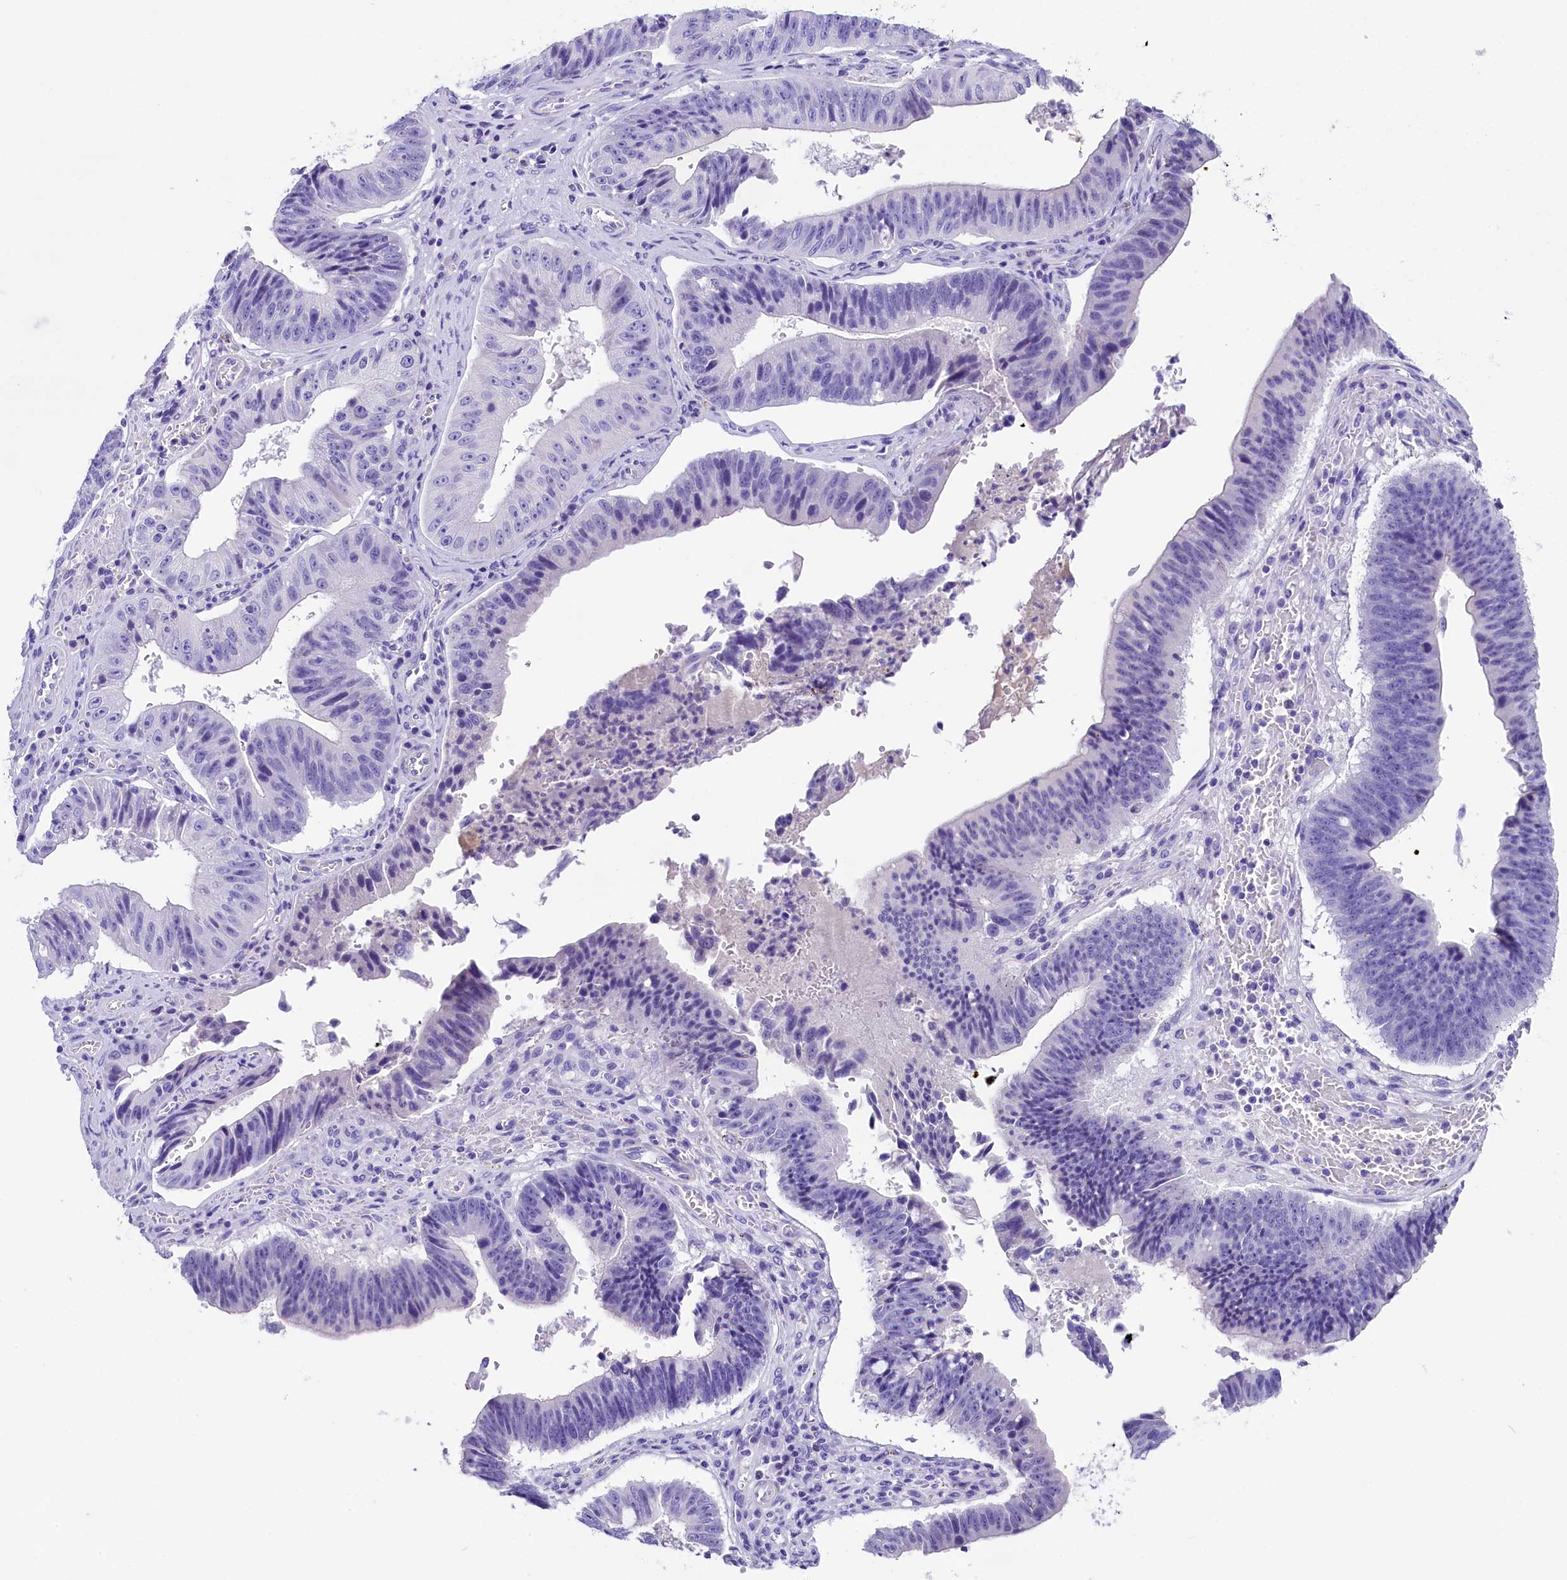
{"staining": {"intensity": "negative", "quantity": "none", "location": "none"}, "tissue": "stomach cancer", "cell_type": "Tumor cells", "image_type": "cancer", "snomed": [{"axis": "morphology", "description": "Adenocarcinoma, NOS"}, {"axis": "topography", "description": "Stomach"}], "caption": "An immunohistochemistry micrograph of stomach cancer (adenocarcinoma) is shown. There is no staining in tumor cells of stomach cancer (adenocarcinoma). (DAB (3,3'-diaminobenzidine) immunohistochemistry with hematoxylin counter stain).", "gene": "SKIDA1", "patient": {"sex": "male", "age": 59}}